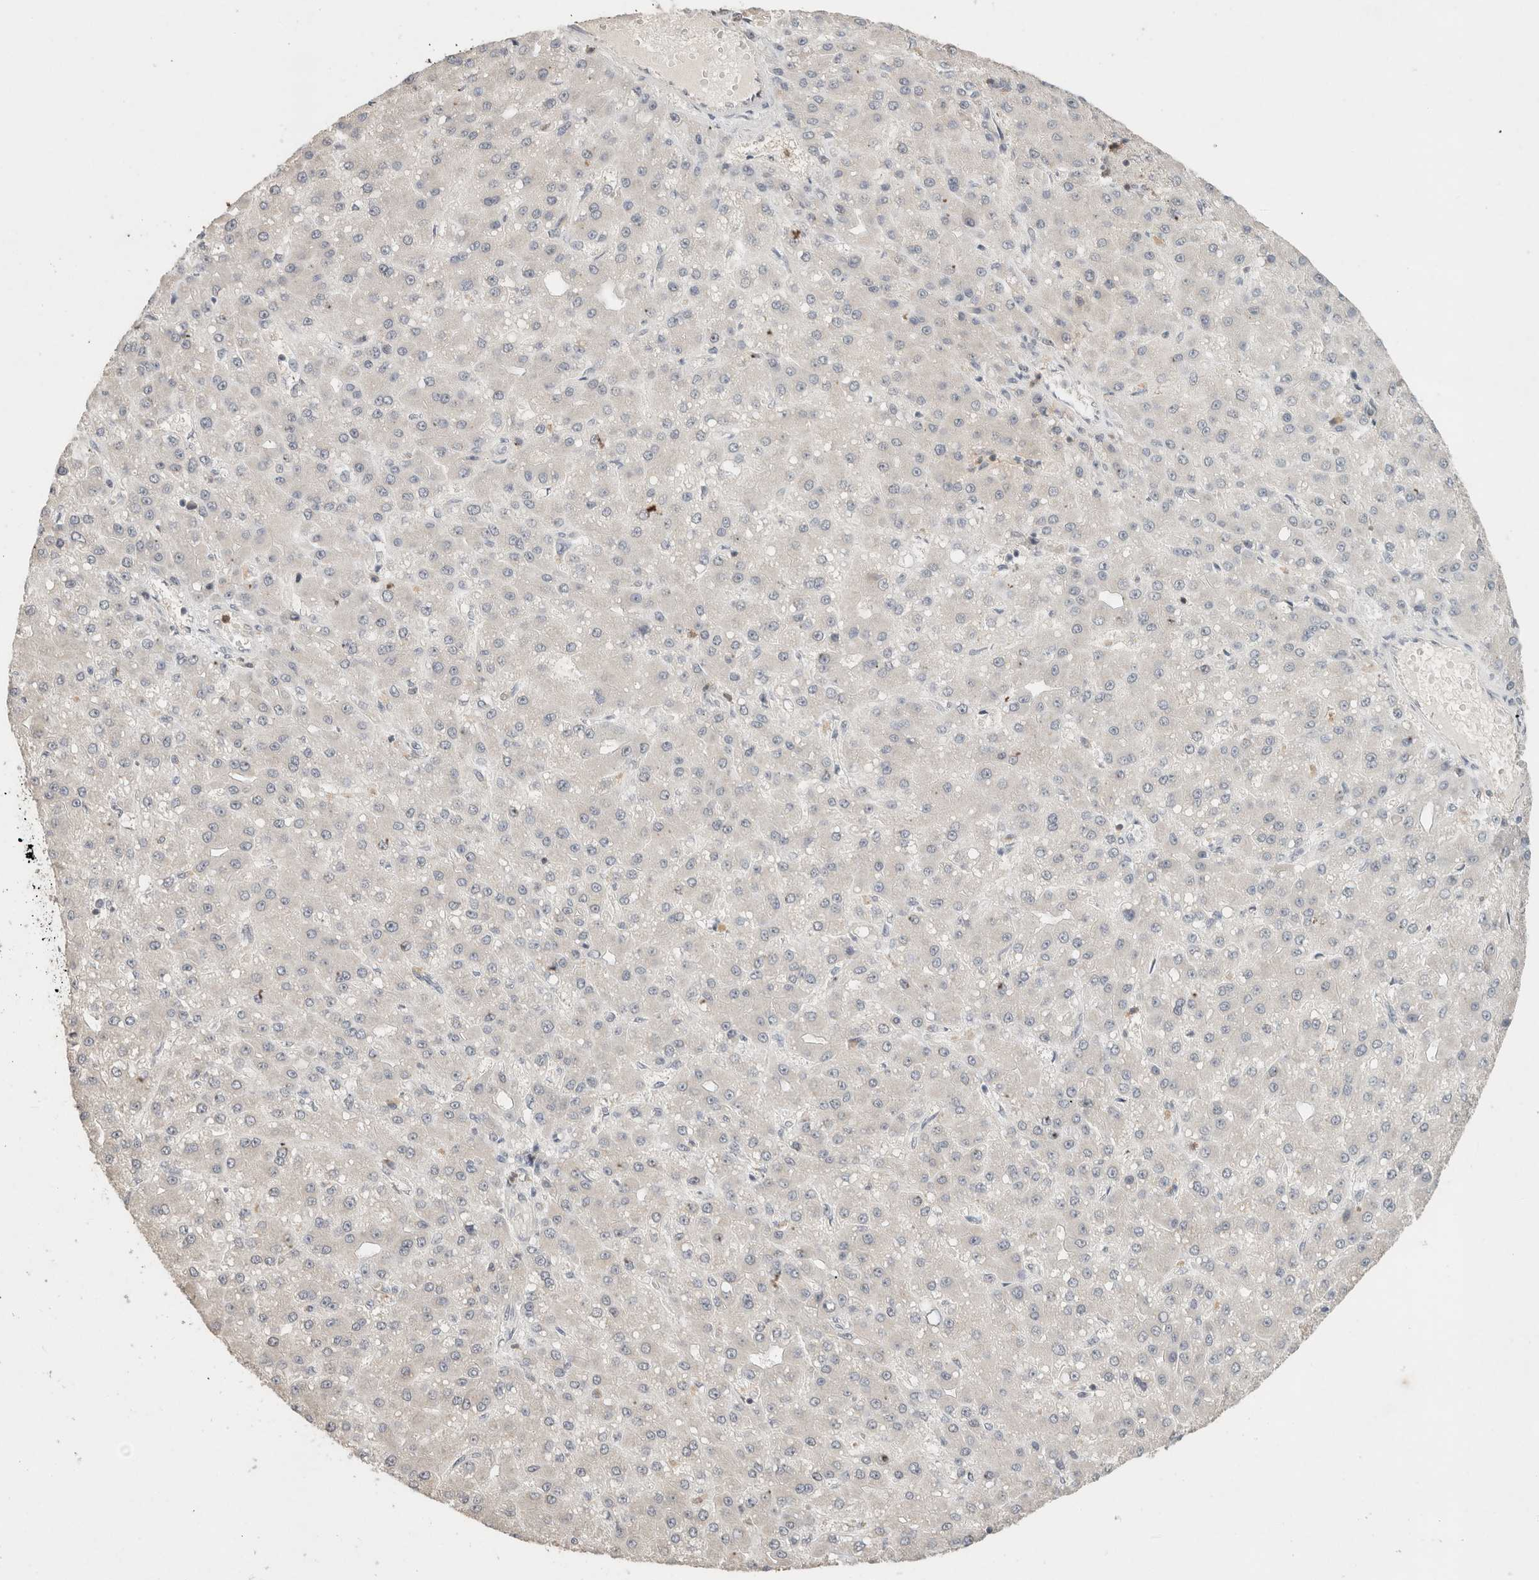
{"staining": {"intensity": "negative", "quantity": "none", "location": "none"}, "tissue": "liver cancer", "cell_type": "Tumor cells", "image_type": "cancer", "snomed": [{"axis": "morphology", "description": "Carcinoma, Hepatocellular, NOS"}, {"axis": "topography", "description": "Liver"}], "caption": "Immunohistochemical staining of liver cancer demonstrates no significant positivity in tumor cells.", "gene": "TRAT1", "patient": {"sex": "male", "age": 67}}